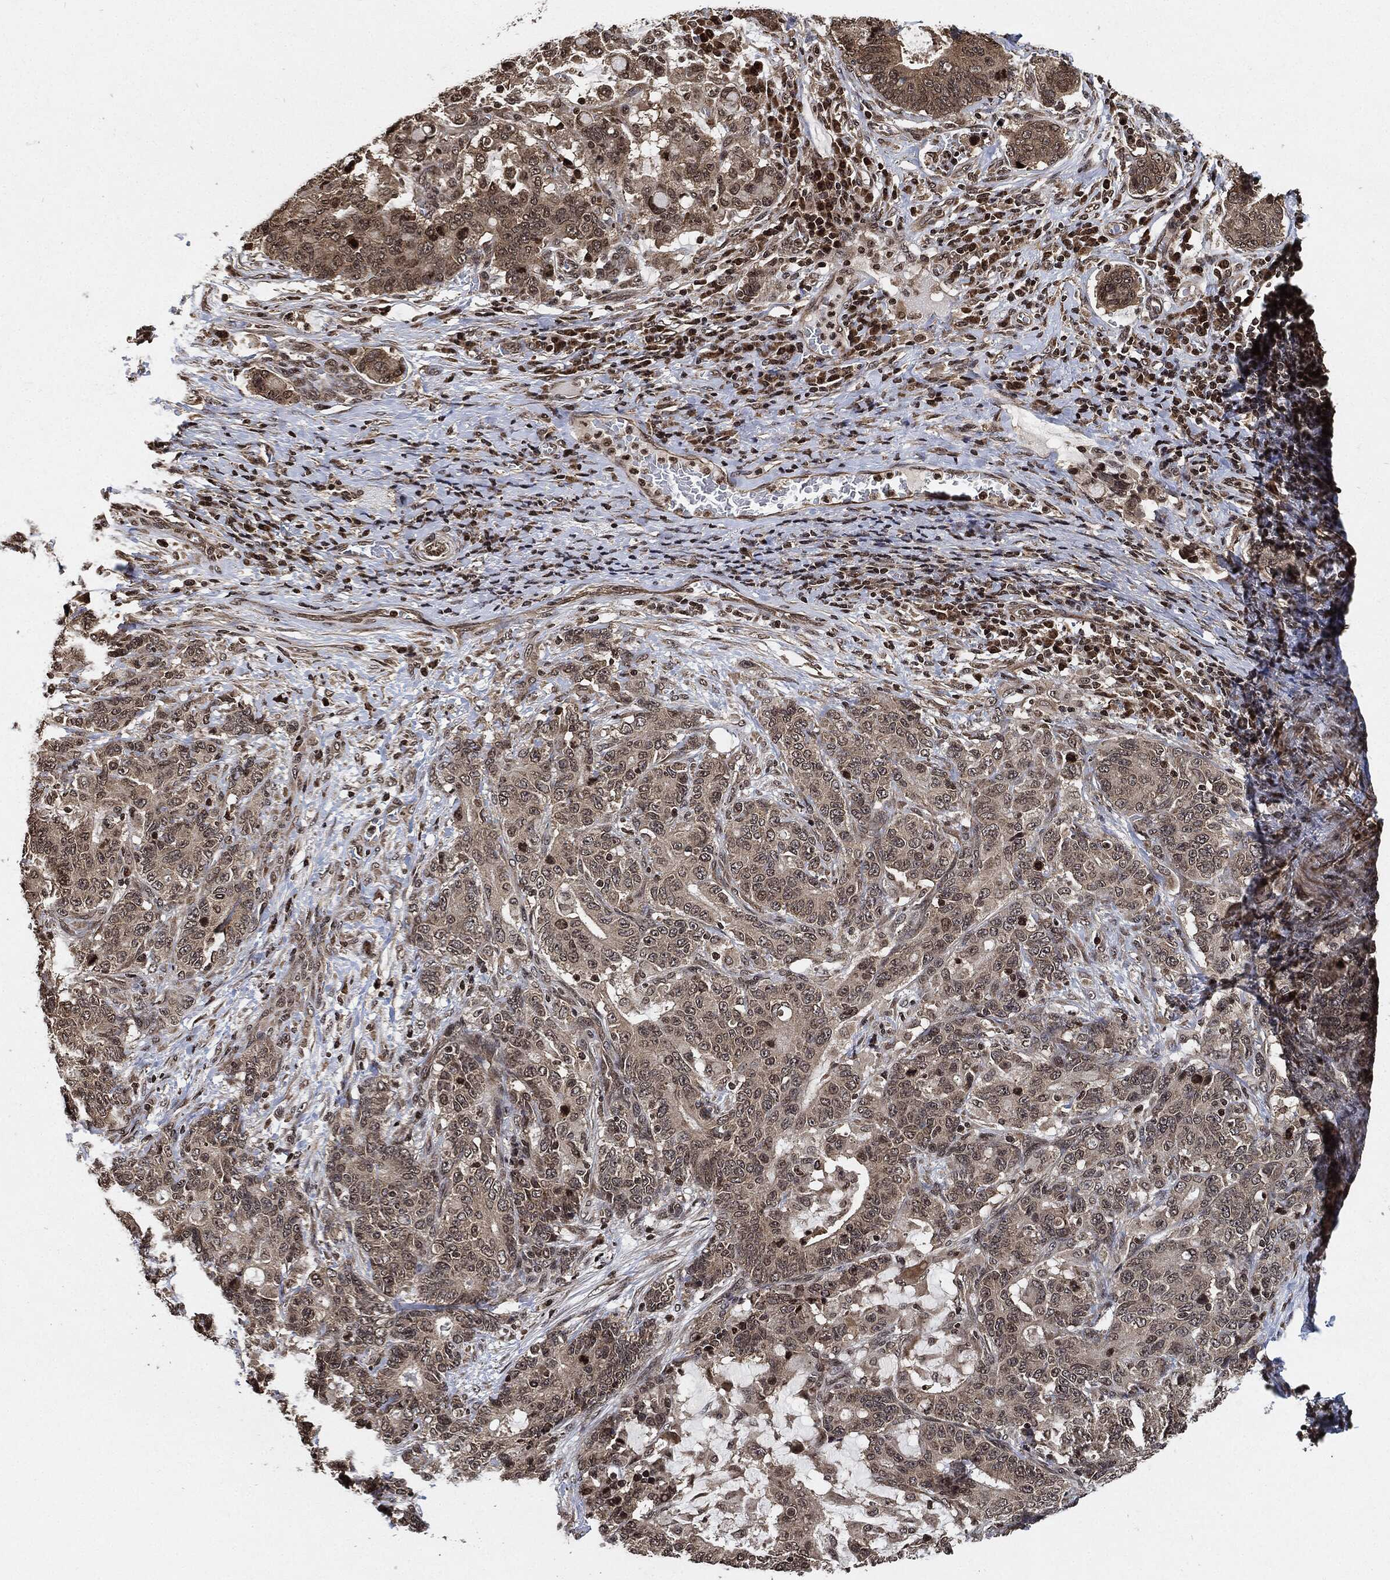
{"staining": {"intensity": "weak", "quantity": "25%-75%", "location": "cytoplasmic/membranous"}, "tissue": "stomach cancer", "cell_type": "Tumor cells", "image_type": "cancer", "snomed": [{"axis": "morphology", "description": "Normal tissue, NOS"}, {"axis": "morphology", "description": "Adenocarcinoma, NOS"}, {"axis": "topography", "description": "Stomach"}], "caption": "A photomicrograph of stomach adenocarcinoma stained for a protein demonstrates weak cytoplasmic/membranous brown staining in tumor cells.", "gene": "PDK1", "patient": {"sex": "female", "age": 64}}